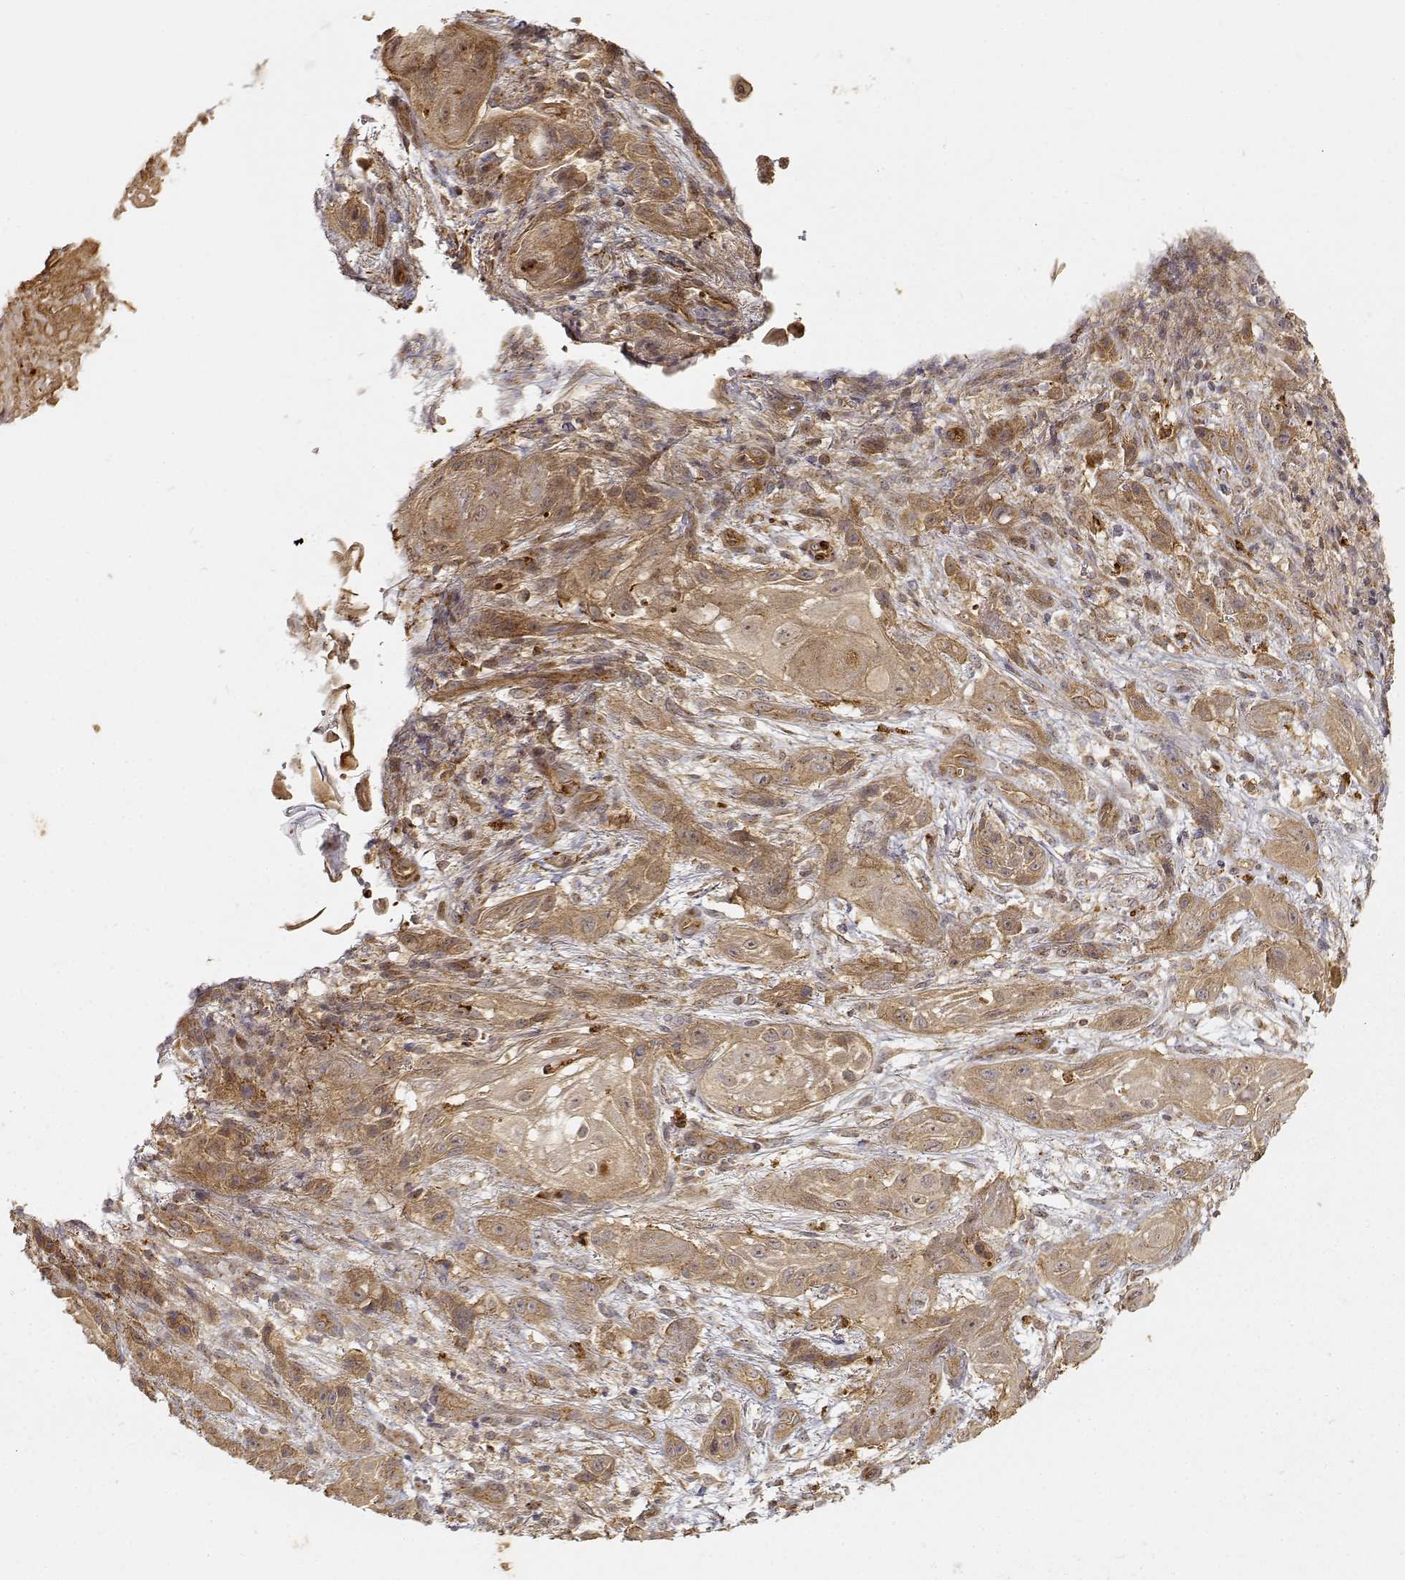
{"staining": {"intensity": "moderate", "quantity": ">75%", "location": "cytoplasmic/membranous"}, "tissue": "skin cancer", "cell_type": "Tumor cells", "image_type": "cancer", "snomed": [{"axis": "morphology", "description": "Squamous cell carcinoma, NOS"}, {"axis": "topography", "description": "Skin"}], "caption": "Immunohistochemistry (IHC) (DAB) staining of skin cancer exhibits moderate cytoplasmic/membranous protein expression in about >75% of tumor cells.", "gene": "CDK5RAP2", "patient": {"sex": "male", "age": 62}}